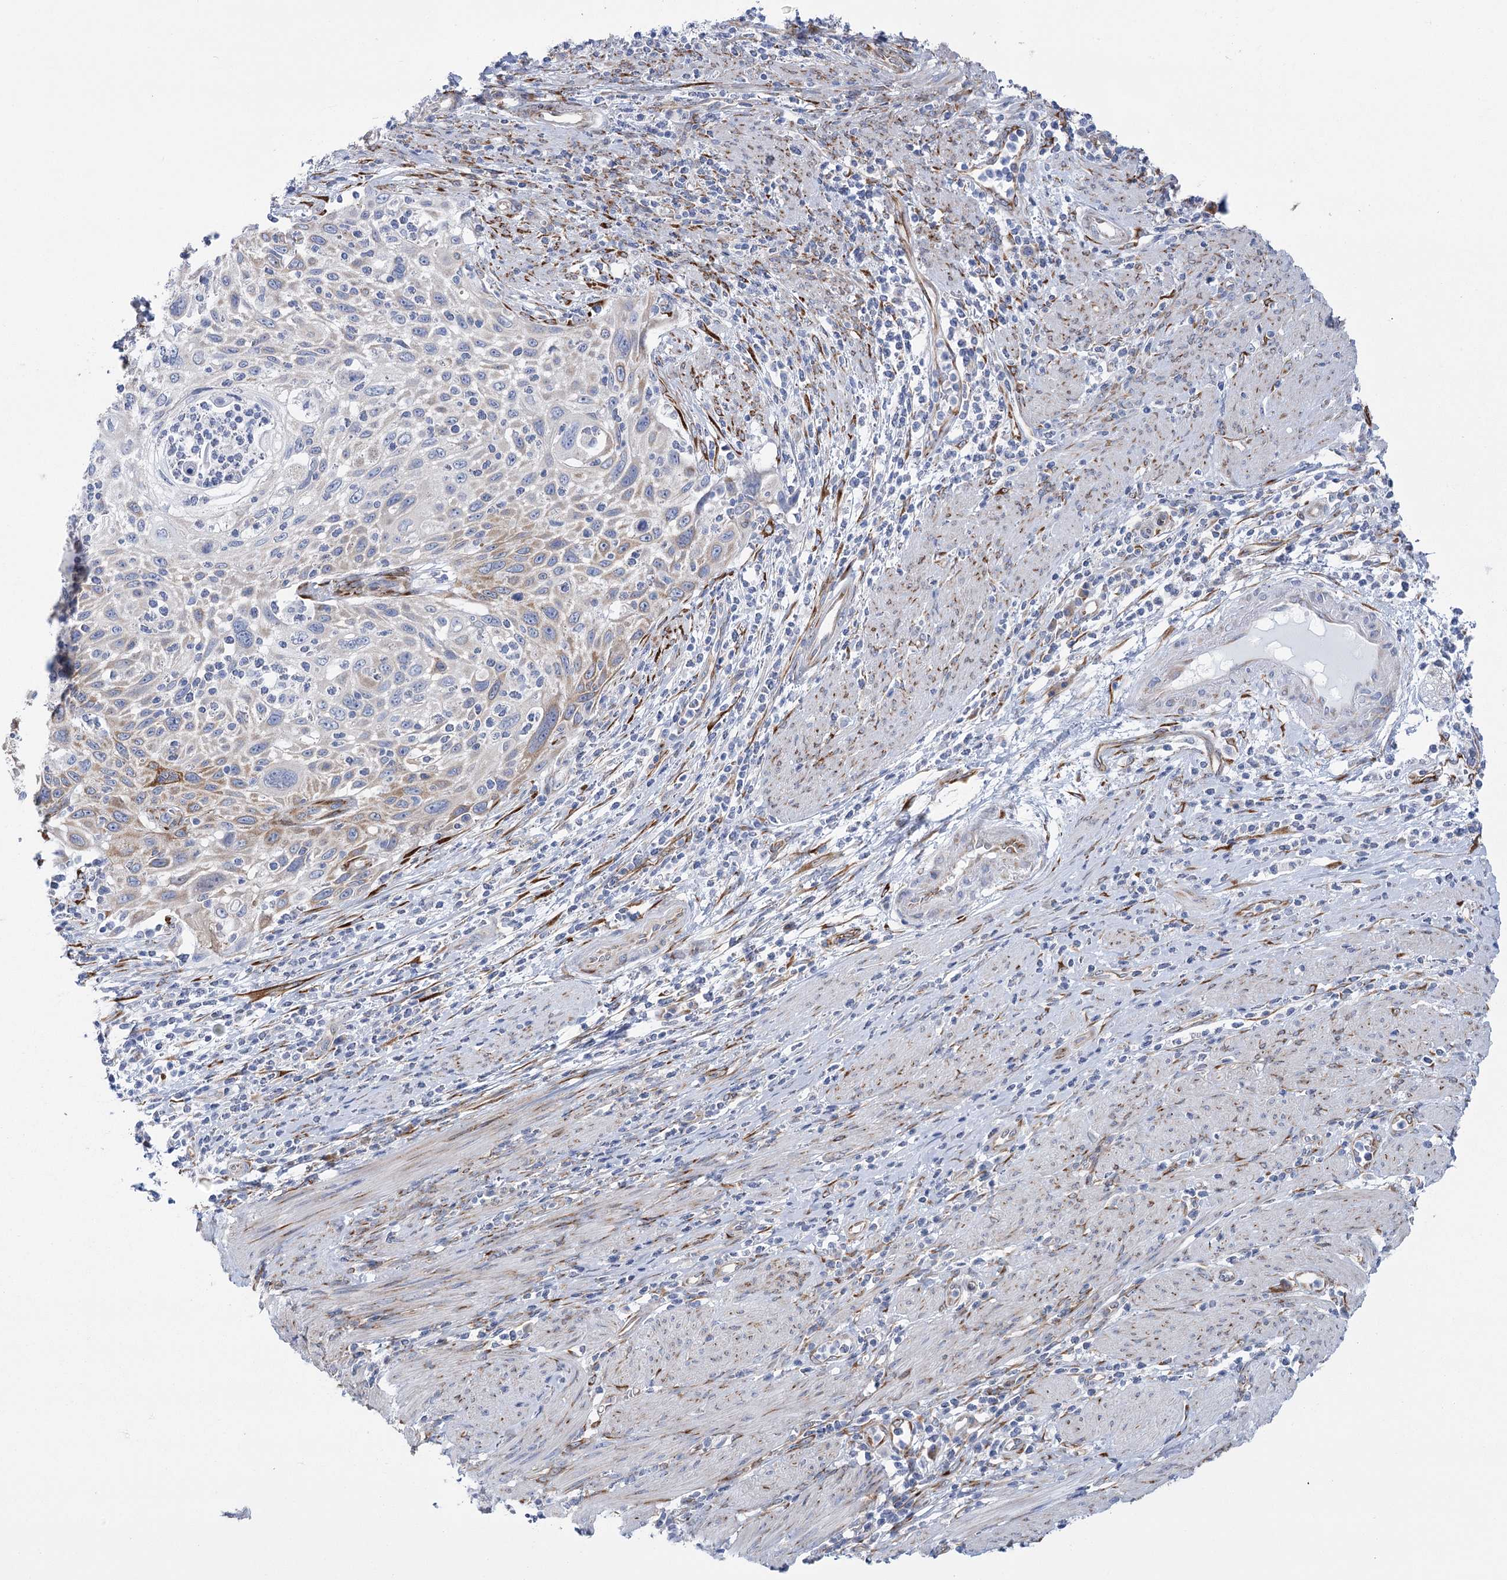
{"staining": {"intensity": "weak", "quantity": "<25%", "location": "cytoplasmic/membranous"}, "tissue": "cervical cancer", "cell_type": "Tumor cells", "image_type": "cancer", "snomed": [{"axis": "morphology", "description": "Squamous cell carcinoma, NOS"}, {"axis": "topography", "description": "Cervix"}], "caption": "Photomicrograph shows no protein positivity in tumor cells of cervical cancer (squamous cell carcinoma) tissue.", "gene": "YTHDC2", "patient": {"sex": "female", "age": 70}}